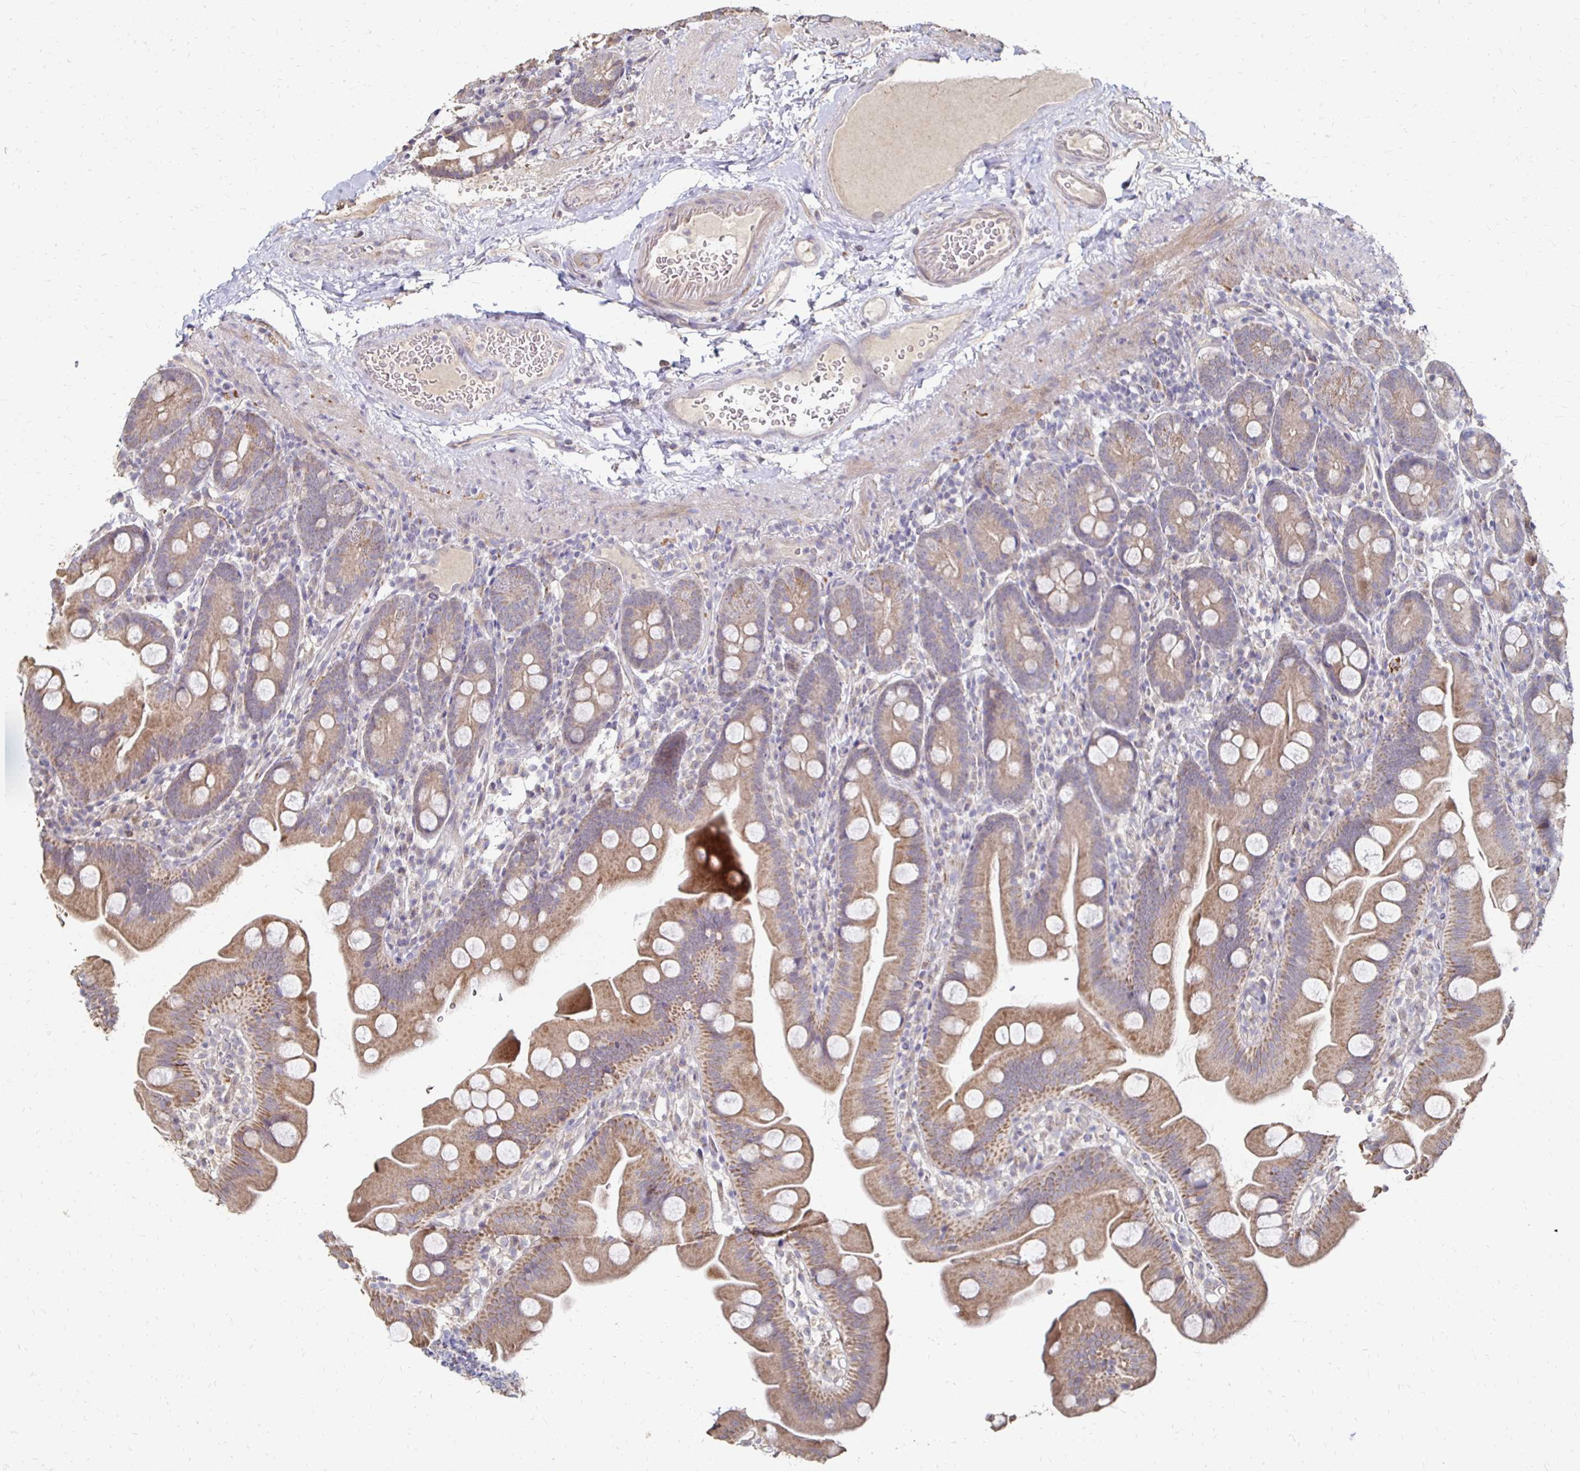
{"staining": {"intensity": "moderate", "quantity": ">75%", "location": "cytoplasmic/membranous"}, "tissue": "small intestine", "cell_type": "Glandular cells", "image_type": "normal", "snomed": [{"axis": "morphology", "description": "Normal tissue, NOS"}, {"axis": "topography", "description": "Small intestine"}], "caption": "Immunohistochemistry (IHC) histopathology image of benign small intestine: small intestine stained using IHC shows medium levels of moderate protein expression localized specifically in the cytoplasmic/membranous of glandular cells, appearing as a cytoplasmic/membranous brown color.", "gene": "ZNF727", "patient": {"sex": "female", "age": 68}}